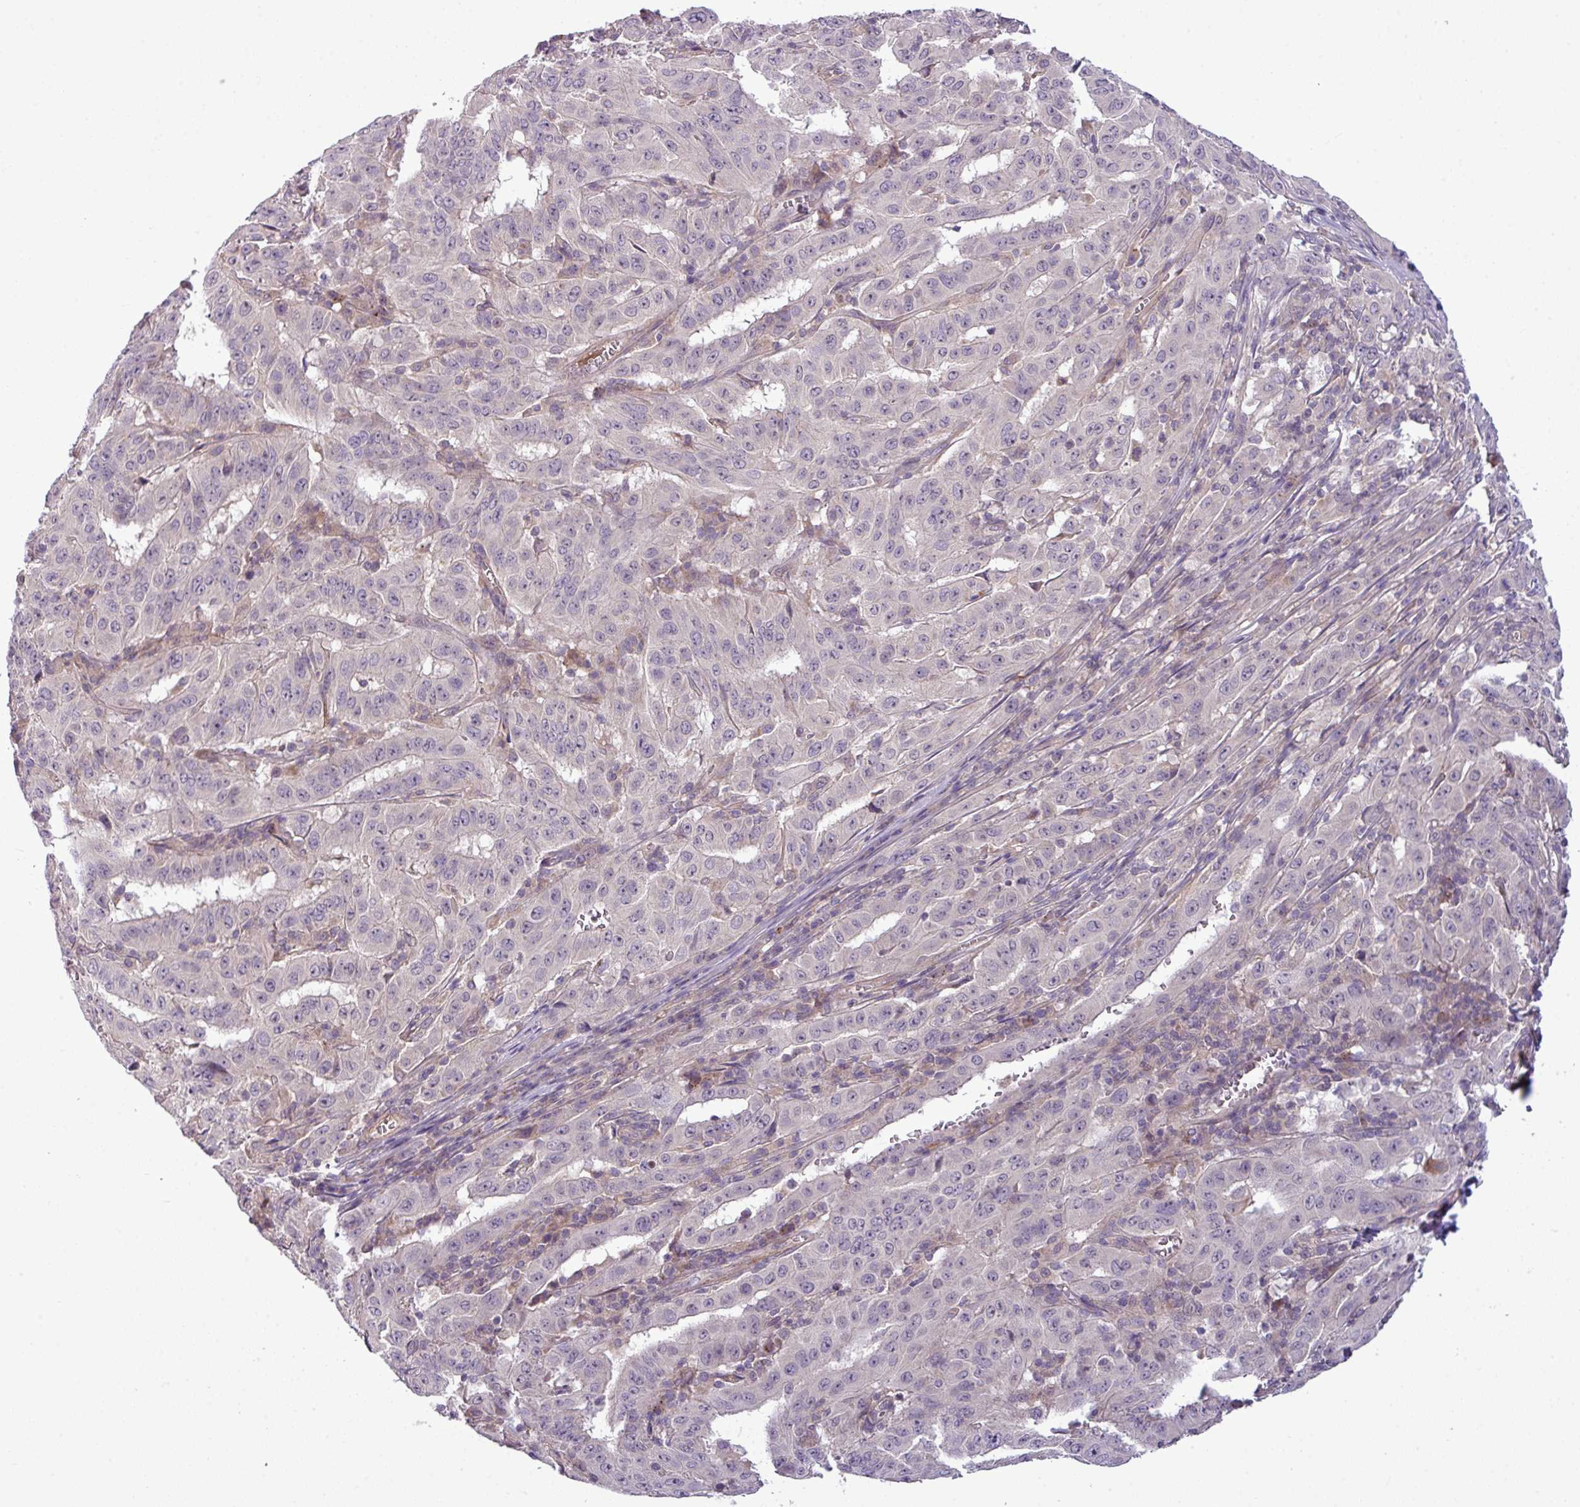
{"staining": {"intensity": "negative", "quantity": "none", "location": "none"}, "tissue": "pancreatic cancer", "cell_type": "Tumor cells", "image_type": "cancer", "snomed": [{"axis": "morphology", "description": "Adenocarcinoma, NOS"}, {"axis": "topography", "description": "Pancreas"}], "caption": "This is an IHC photomicrograph of human pancreatic adenocarcinoma. There is no expression in tumor cells.", "gene": "ZNF35", "patient": {"sex": "male", "age": 63}}